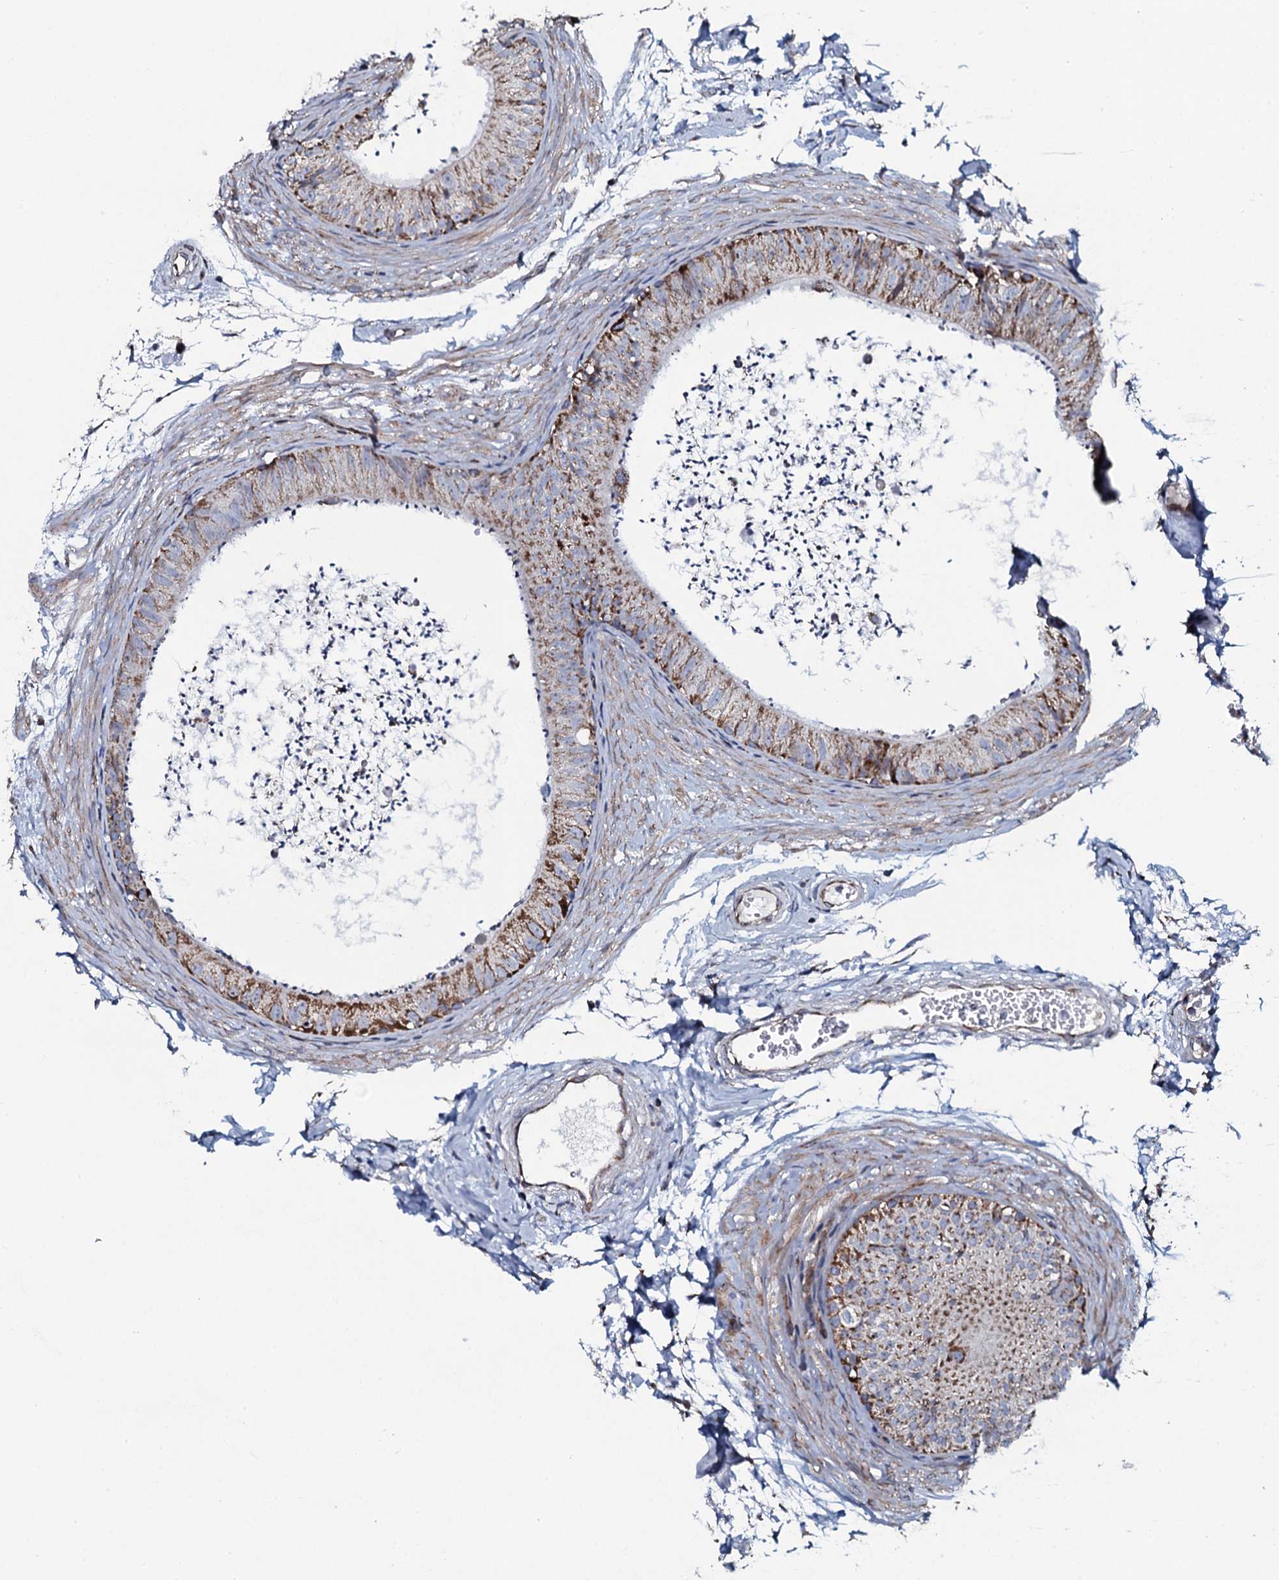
{"staining": {"intensity": "moderate", "quantity": "25%-75%", "location": "cytoplasmic/membranous"}, "tissue": "epididymis", "cell_type": "Glandular cells", "image_type": "normal", "snomed": [{"axis": "morphology", "description": "Normal tissue, NOS"}, {"axis": "topography", "description": "Epididymis"}], "caption": "An immunohistochemistry (IHC) micrograph of normal tissue is shown. Protein staining in brown shows moderate cytoplasmic/membranous positivity in epididymis within glandular cells.", "gene": "EVC2", "patient": {"sex": "male", "age": 56}}